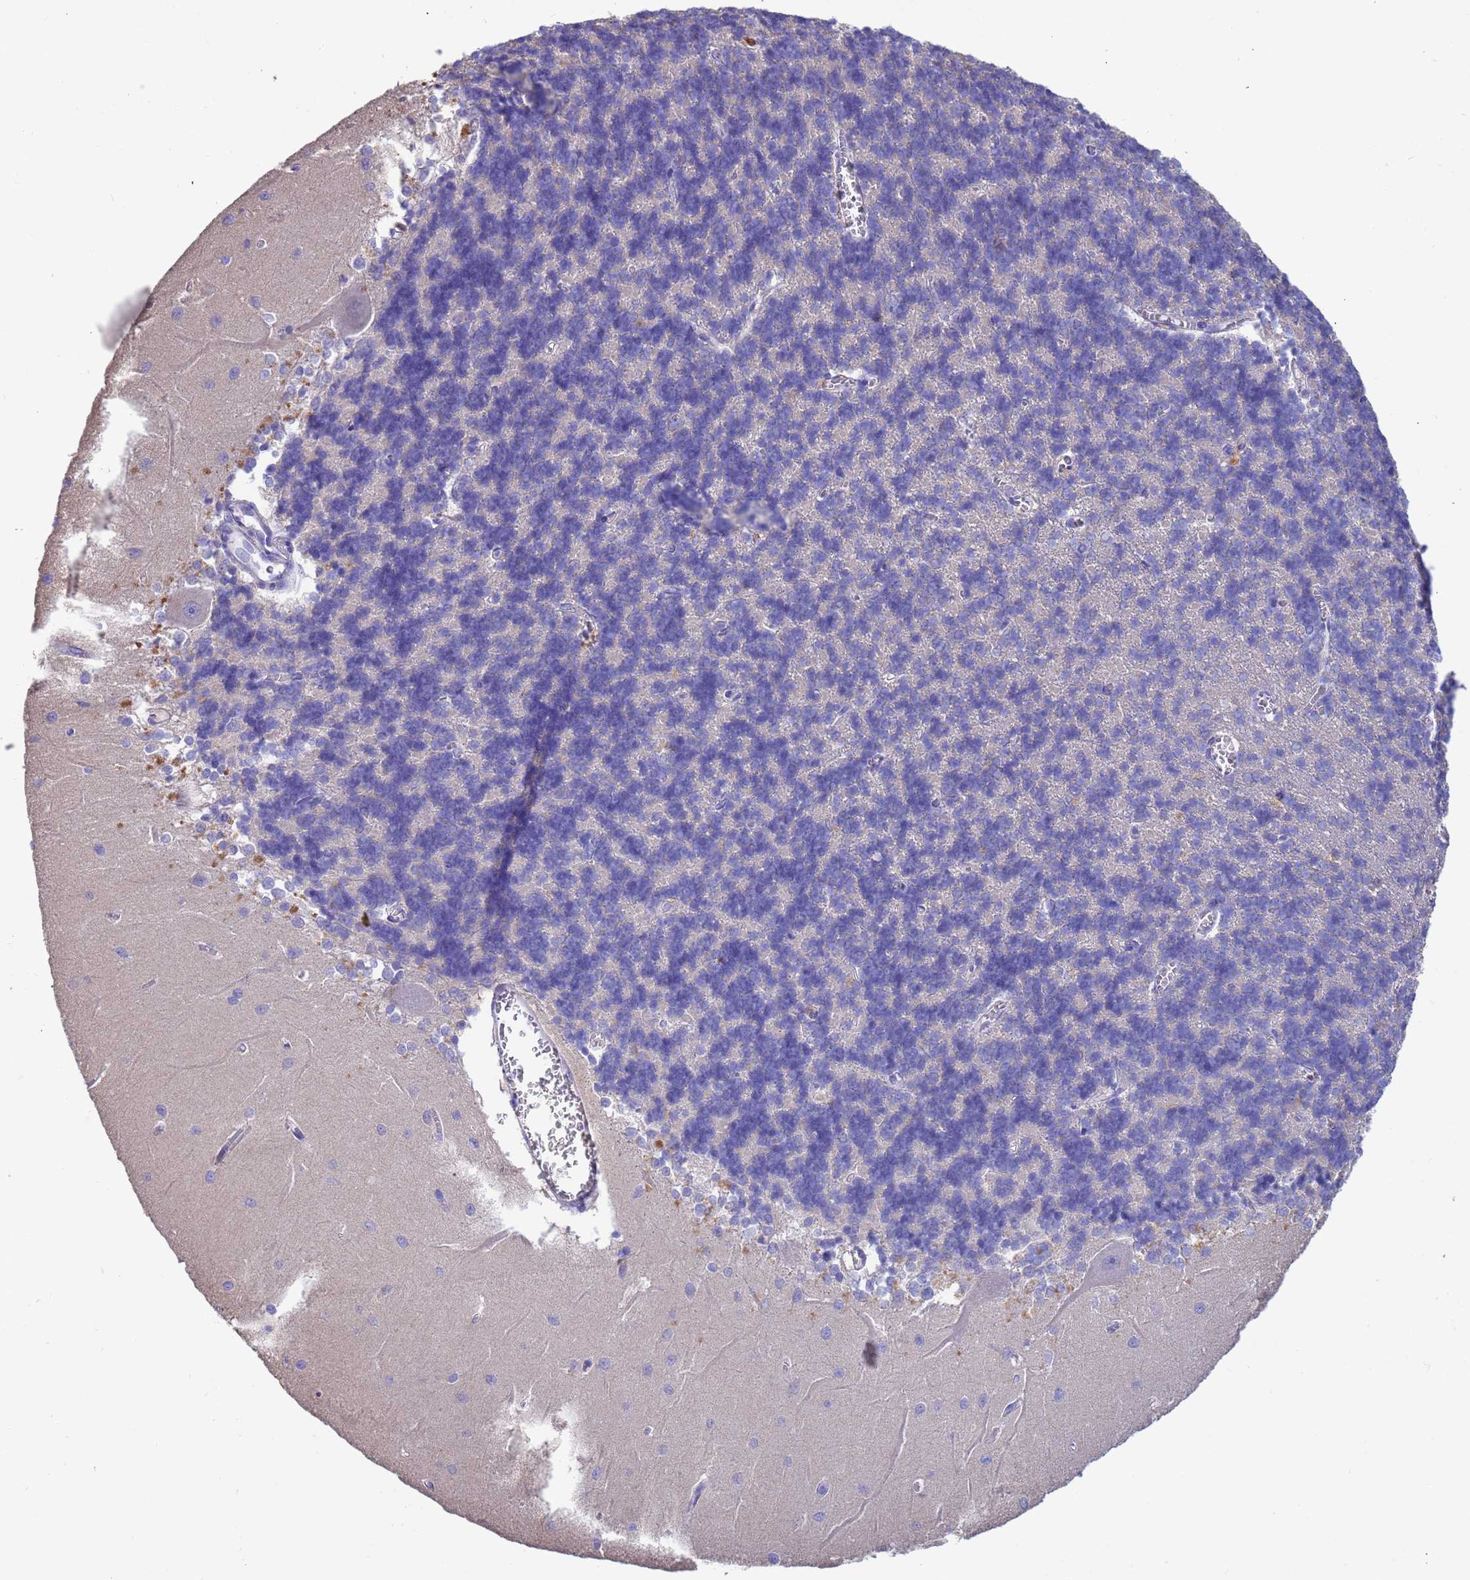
{"staining": {"intensity": "negative", "quantity": "none", "location": "none"}, "tissue": "cerebellum", "cell_type": "Cells in granular layer", "image_type": "normal", "snomed": [{"axis": "morphology", "description": "Normal tissue, NOS"}, {"axis": "topography", "description": "Cerebellum"}], "caption": "Cells in granular layer show no significant protein positivity in normal cerebellum.", "gene": "SRL", "patient": {"sex": "male", "age": 37}}